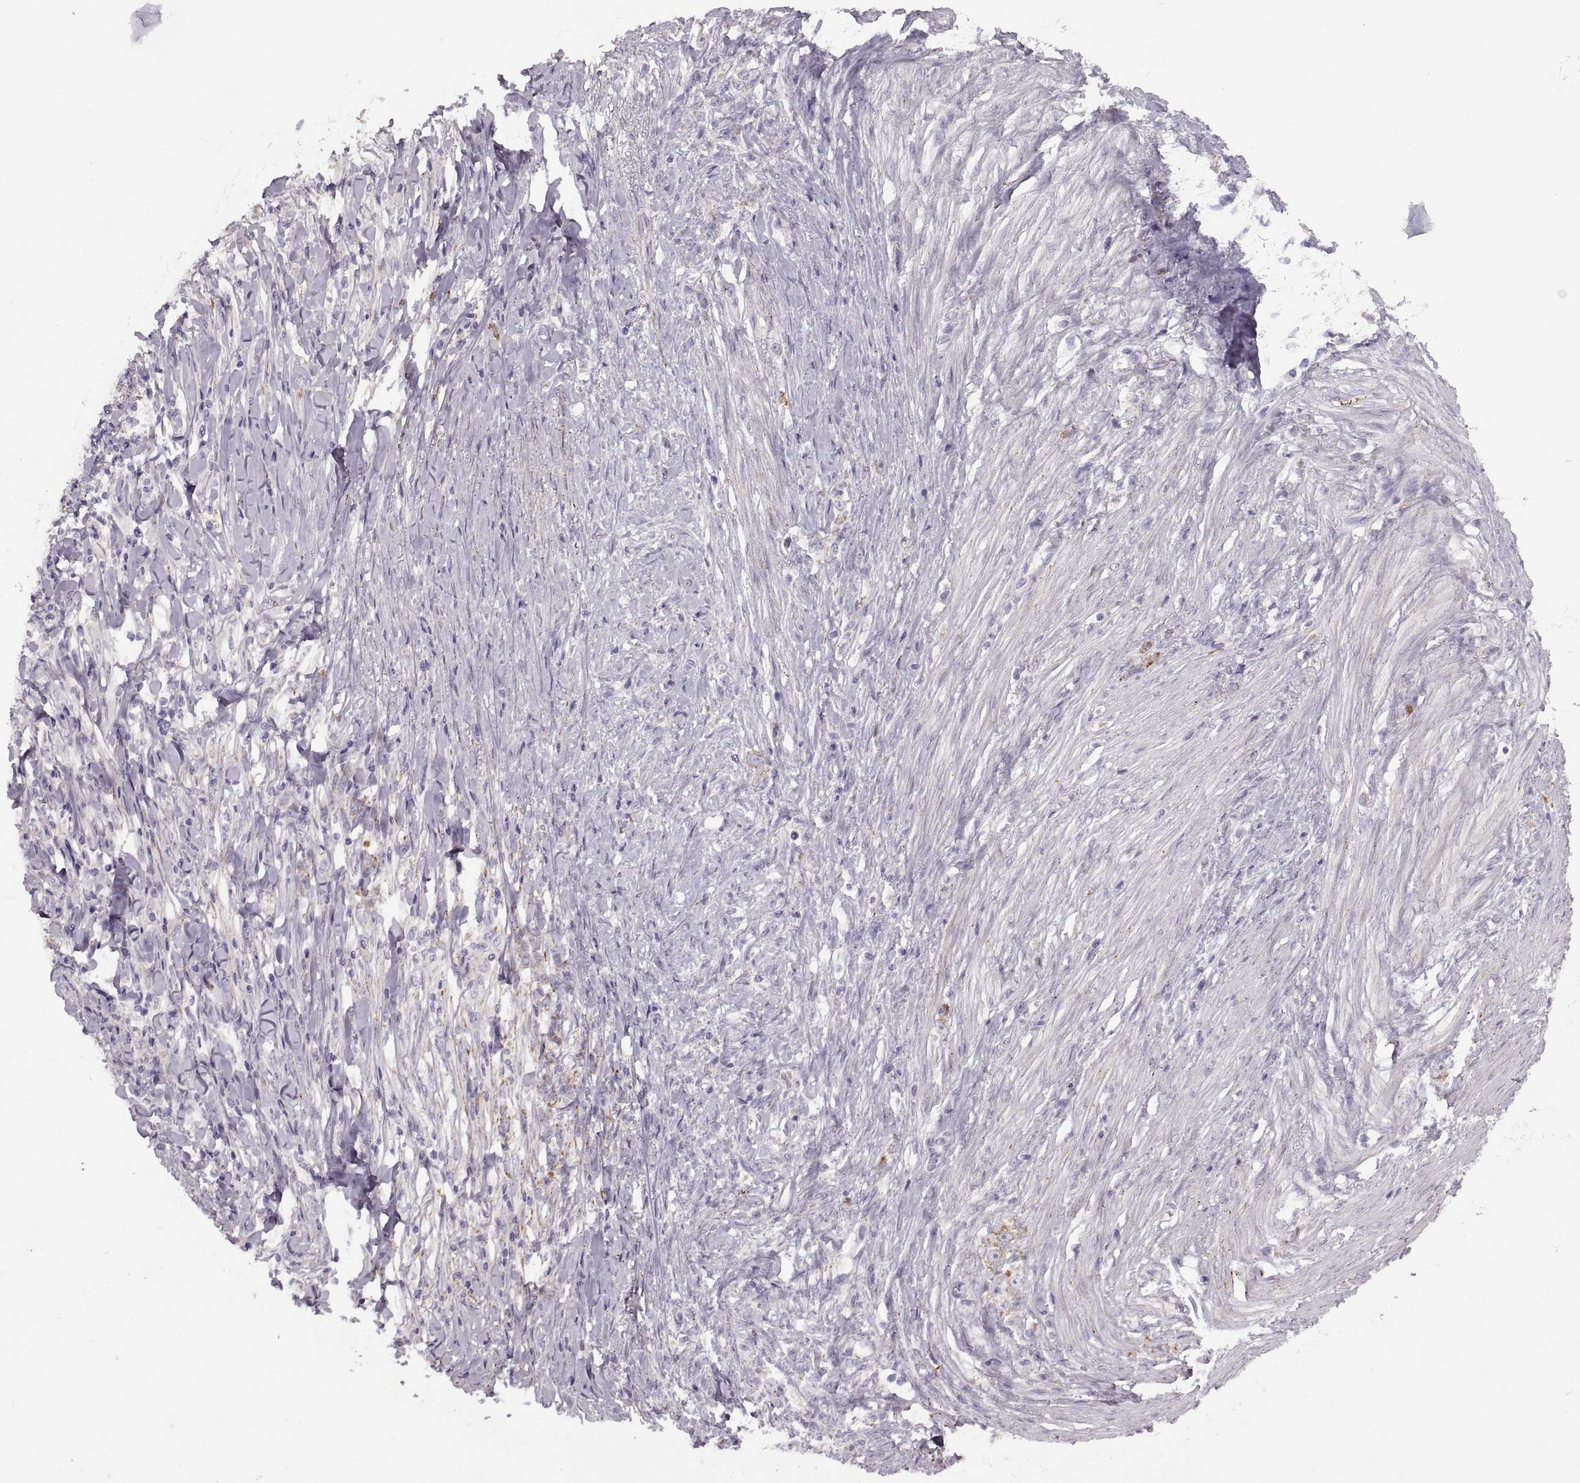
{"staining": {"intensity": "moderate", "quantity": ">75%", "location": "cytoplasmic/membranous"}, "tissue": "stomach cancer", "cell_type": "Tumor cells", "image_type": "cancer", "snomed": [{"axis": "morphology", "description": "Adenocarcinoma, NOS"}, {"axis": "topography", "description": "Stomach, lower"}], "caption": "Immunohistochemical staining of human stomach cancer (adenocarcinoma) reveals medium levels of moderate cytoplasmic/membranous protein expression in approximately >75% of tumor cells.", "gene": "PIERCE1", "patient": {"sex": "male", "age": 88}}